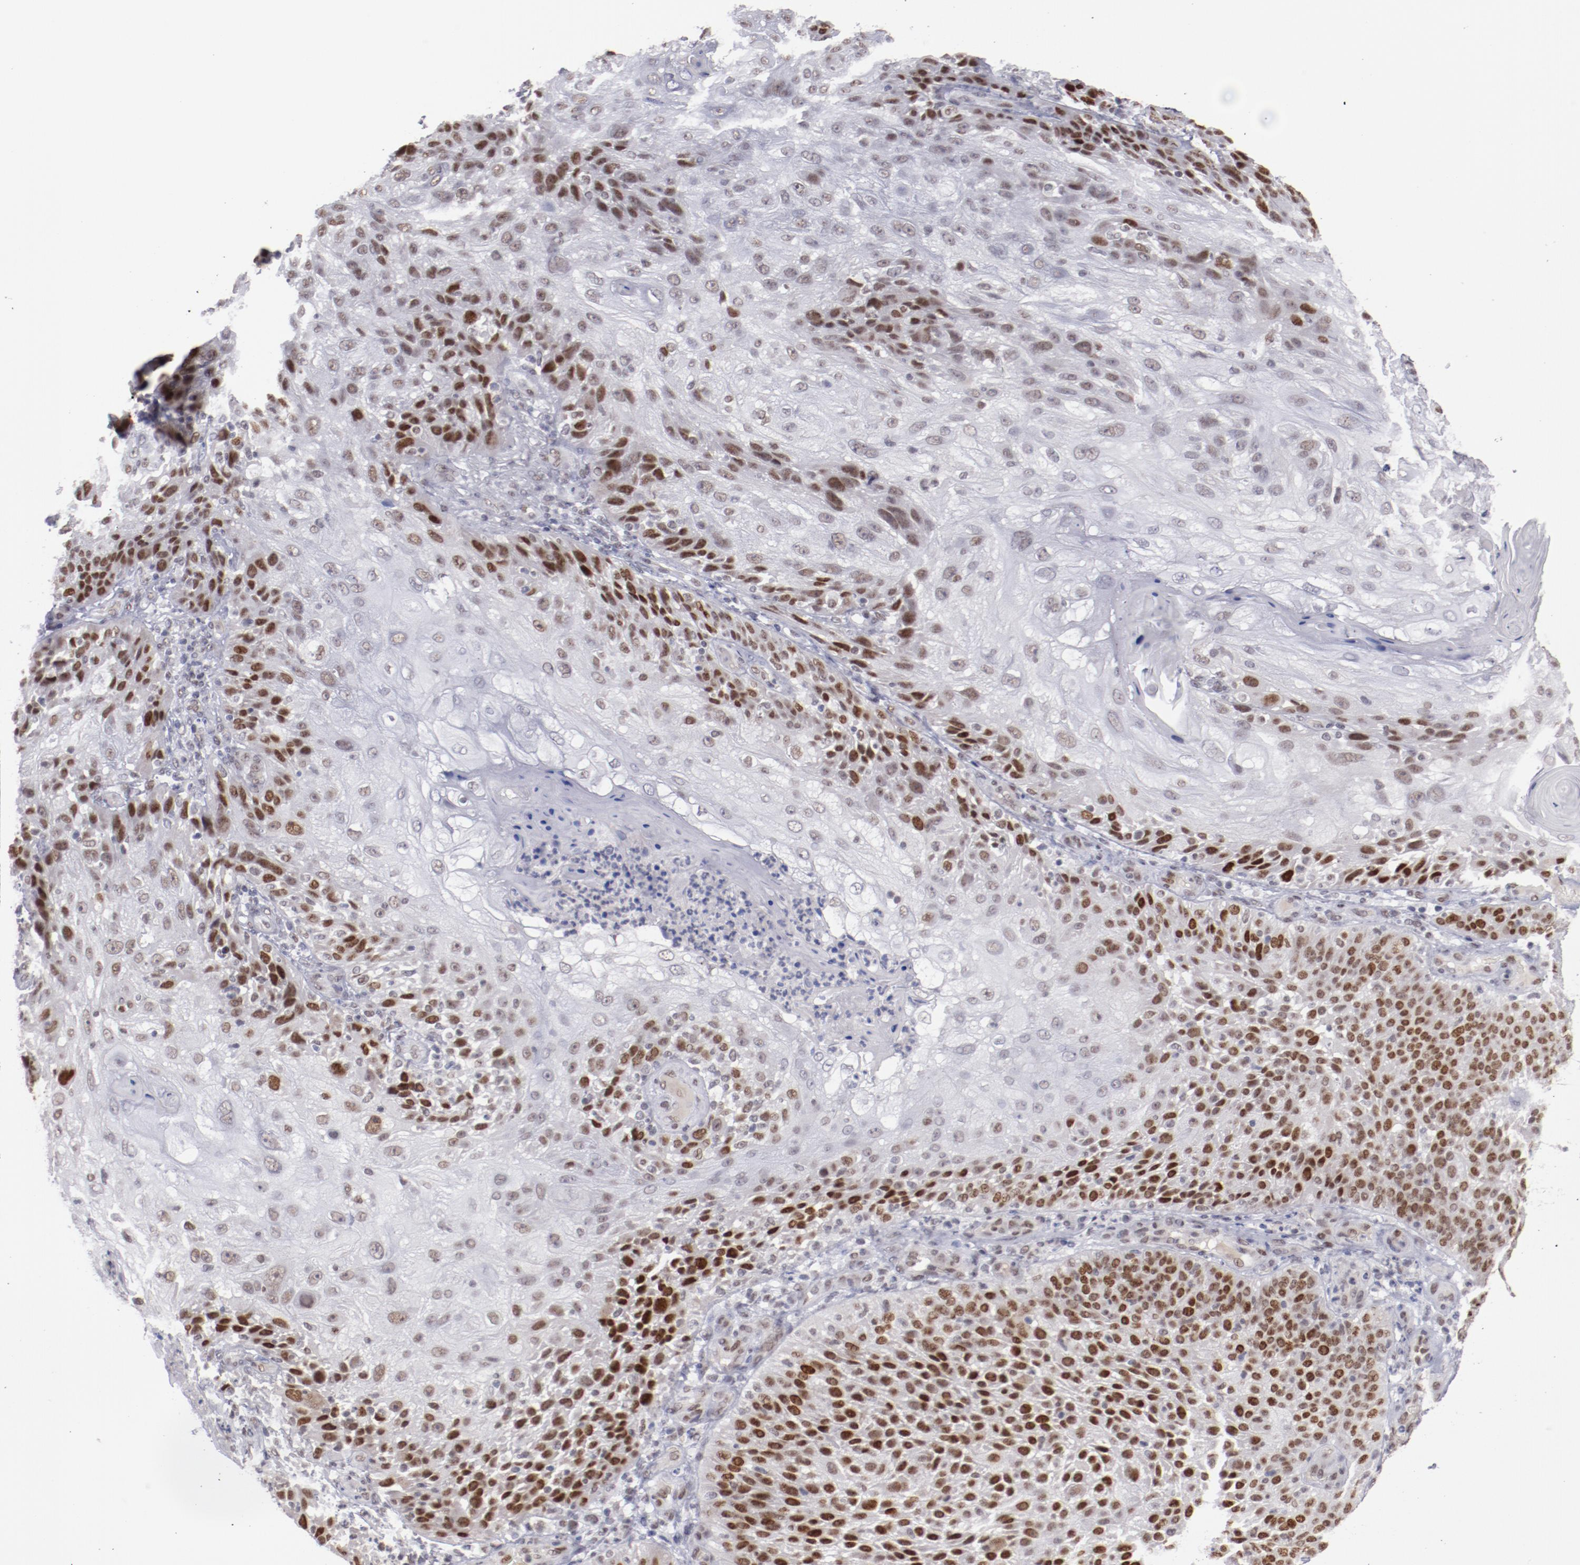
{"staining": {"intensity": "strong", "quantity": "25%-75%", "location": "nuclear"}, "tissue": "skin cancer", "cell_type": "Tumor cells", "image_type": "cancer", "snomed": [{"axis": "morphology", "description": "Normal tissue, NOS"}, {"axis": "morphology", "description": "Squamous cell carcinoma, NOS"}, {"axis": "topography", "description": "Skin"}], "caption": "High-magnification brightfield microscopy of squamous cell carcinoma (skin) stained with DAB (brown) and counterstained with hematoxylin (blue). tumor cells exhibit strong nuclear expression is present in about25%-75% of cells.", "gene": "TFAP4", "patient": {"sex": "female", "age": 83}}